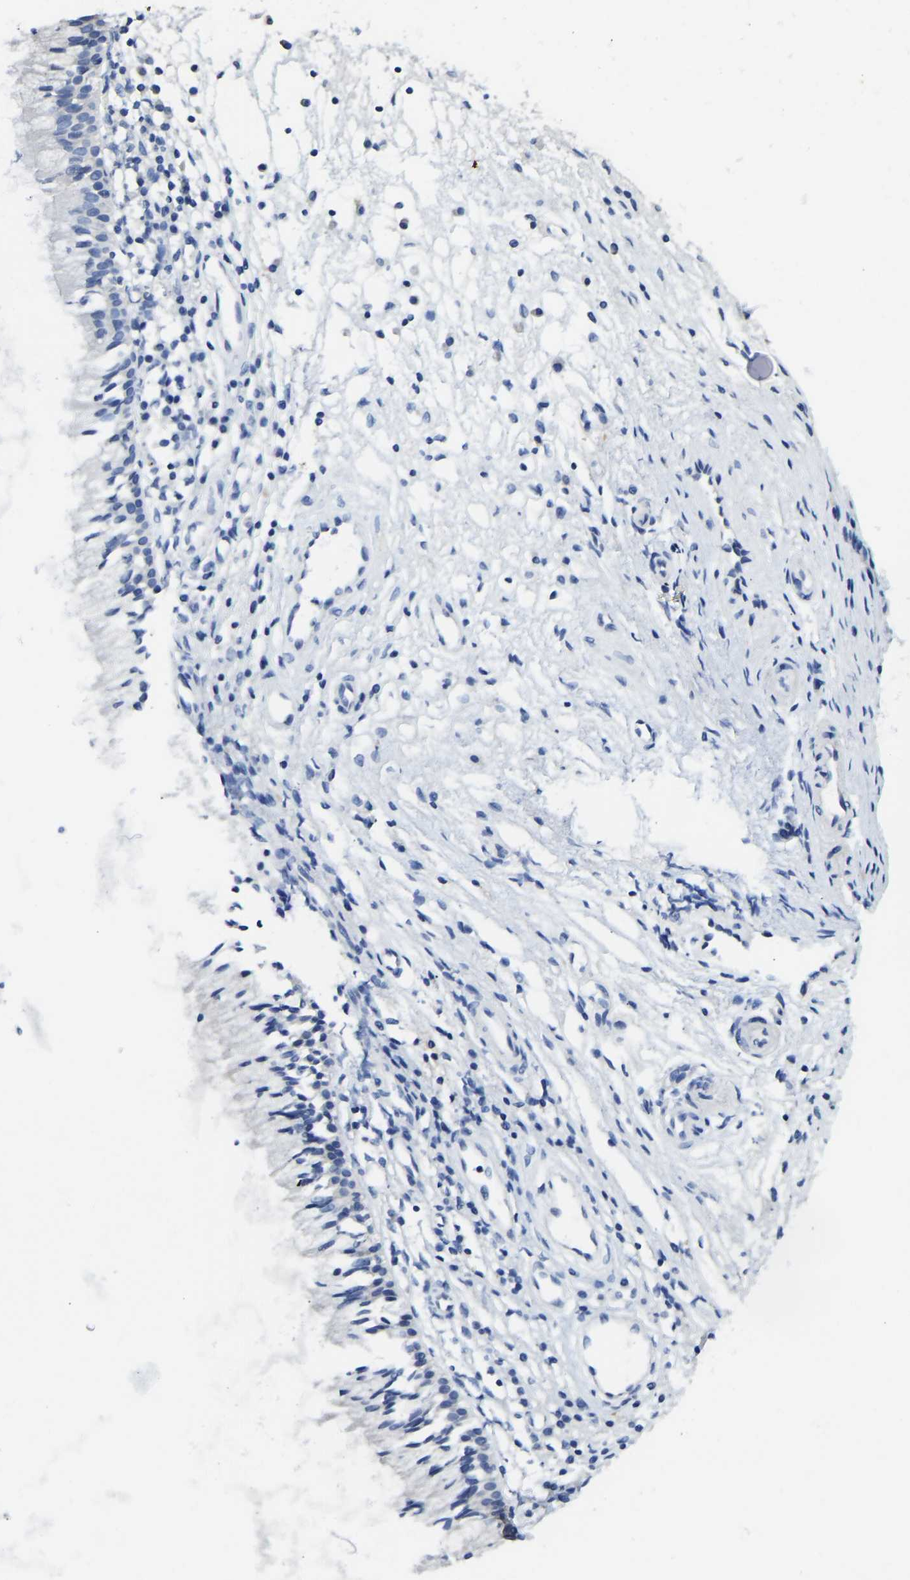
{"staining": {"intensity": "negative", "quantity": "none", "location": "none"}, "tissue": "nasopharynx", "cell_type": "Respiratory epithelial cells", "image_type": "normal", "snomed": [{"axis": "morphology", "description": "Normal tissue, NOS"}, {"axis": "topography", "description": "Nasopharynx"}], "caption": "Respiratory epithelial cells show no significant protein positivity in benign nasopharynx. The staining was performed using DAB to visualize the protein expression in brown, while the nuclei were stained in blue with hematoxylin (Magnification: 20x).", "gene": "NDRG3", "patient": {"sex": "male", "age": 21}}